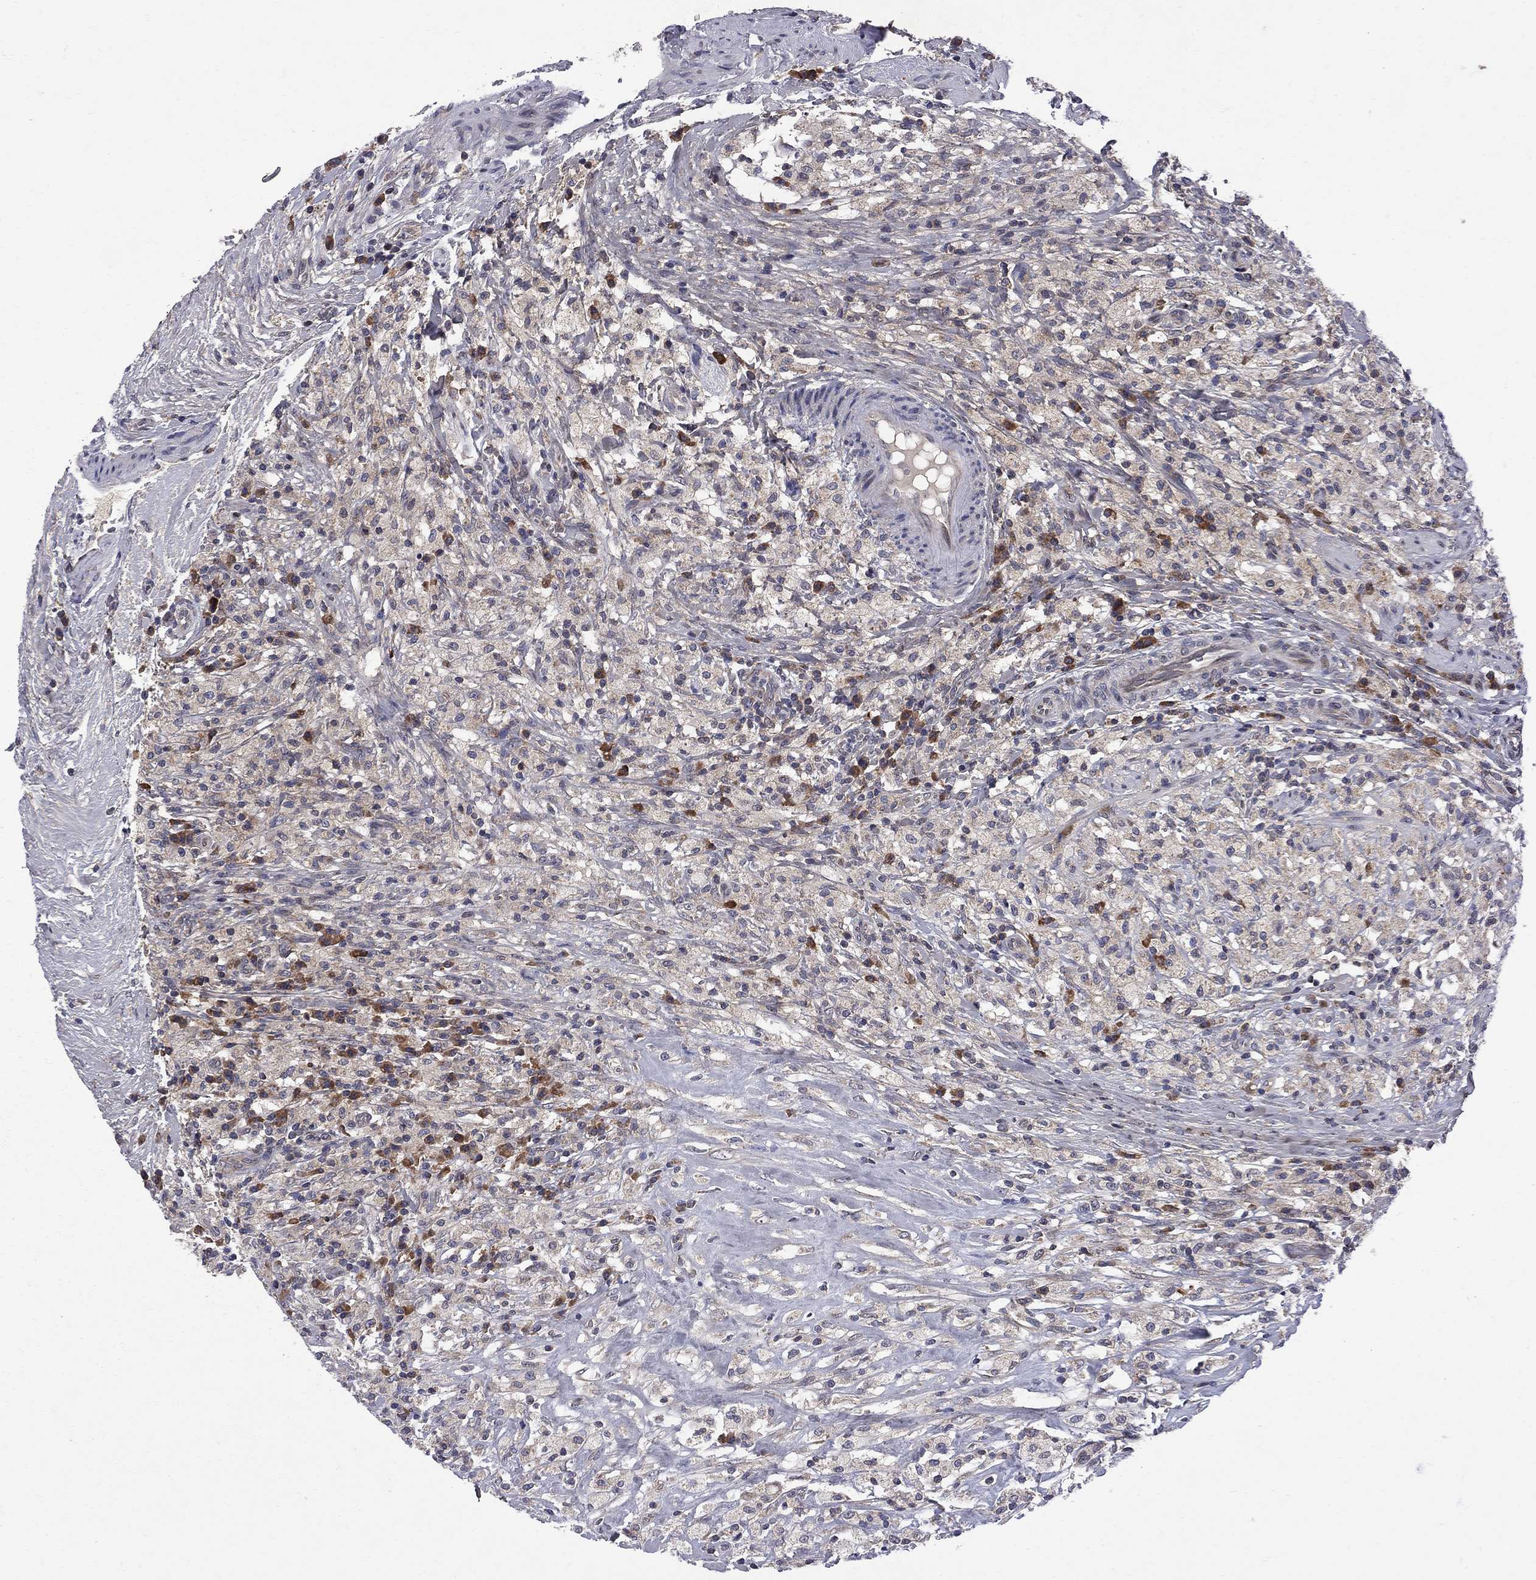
{"staining": {"intensity": "negative", "quantity": "none", "location": "none"}, "tissue": "testis cancer", "cell_type": "Tumor cells", "image_type": "cancer", "snomed": [{"axis": "morphology", "description": "Necrosis, NOS"}, {"axis": "morphology", "description": "Carcinoma, Embryonal, NOS"}, {"axis": "topography", "description": "Testis"}], "caption": "DAB immunohistochemical staining of testis cancer shows no significant expression in tumor cells.", "gene": "CNOT11", "patient": {"sex": "male", "age": 19}}